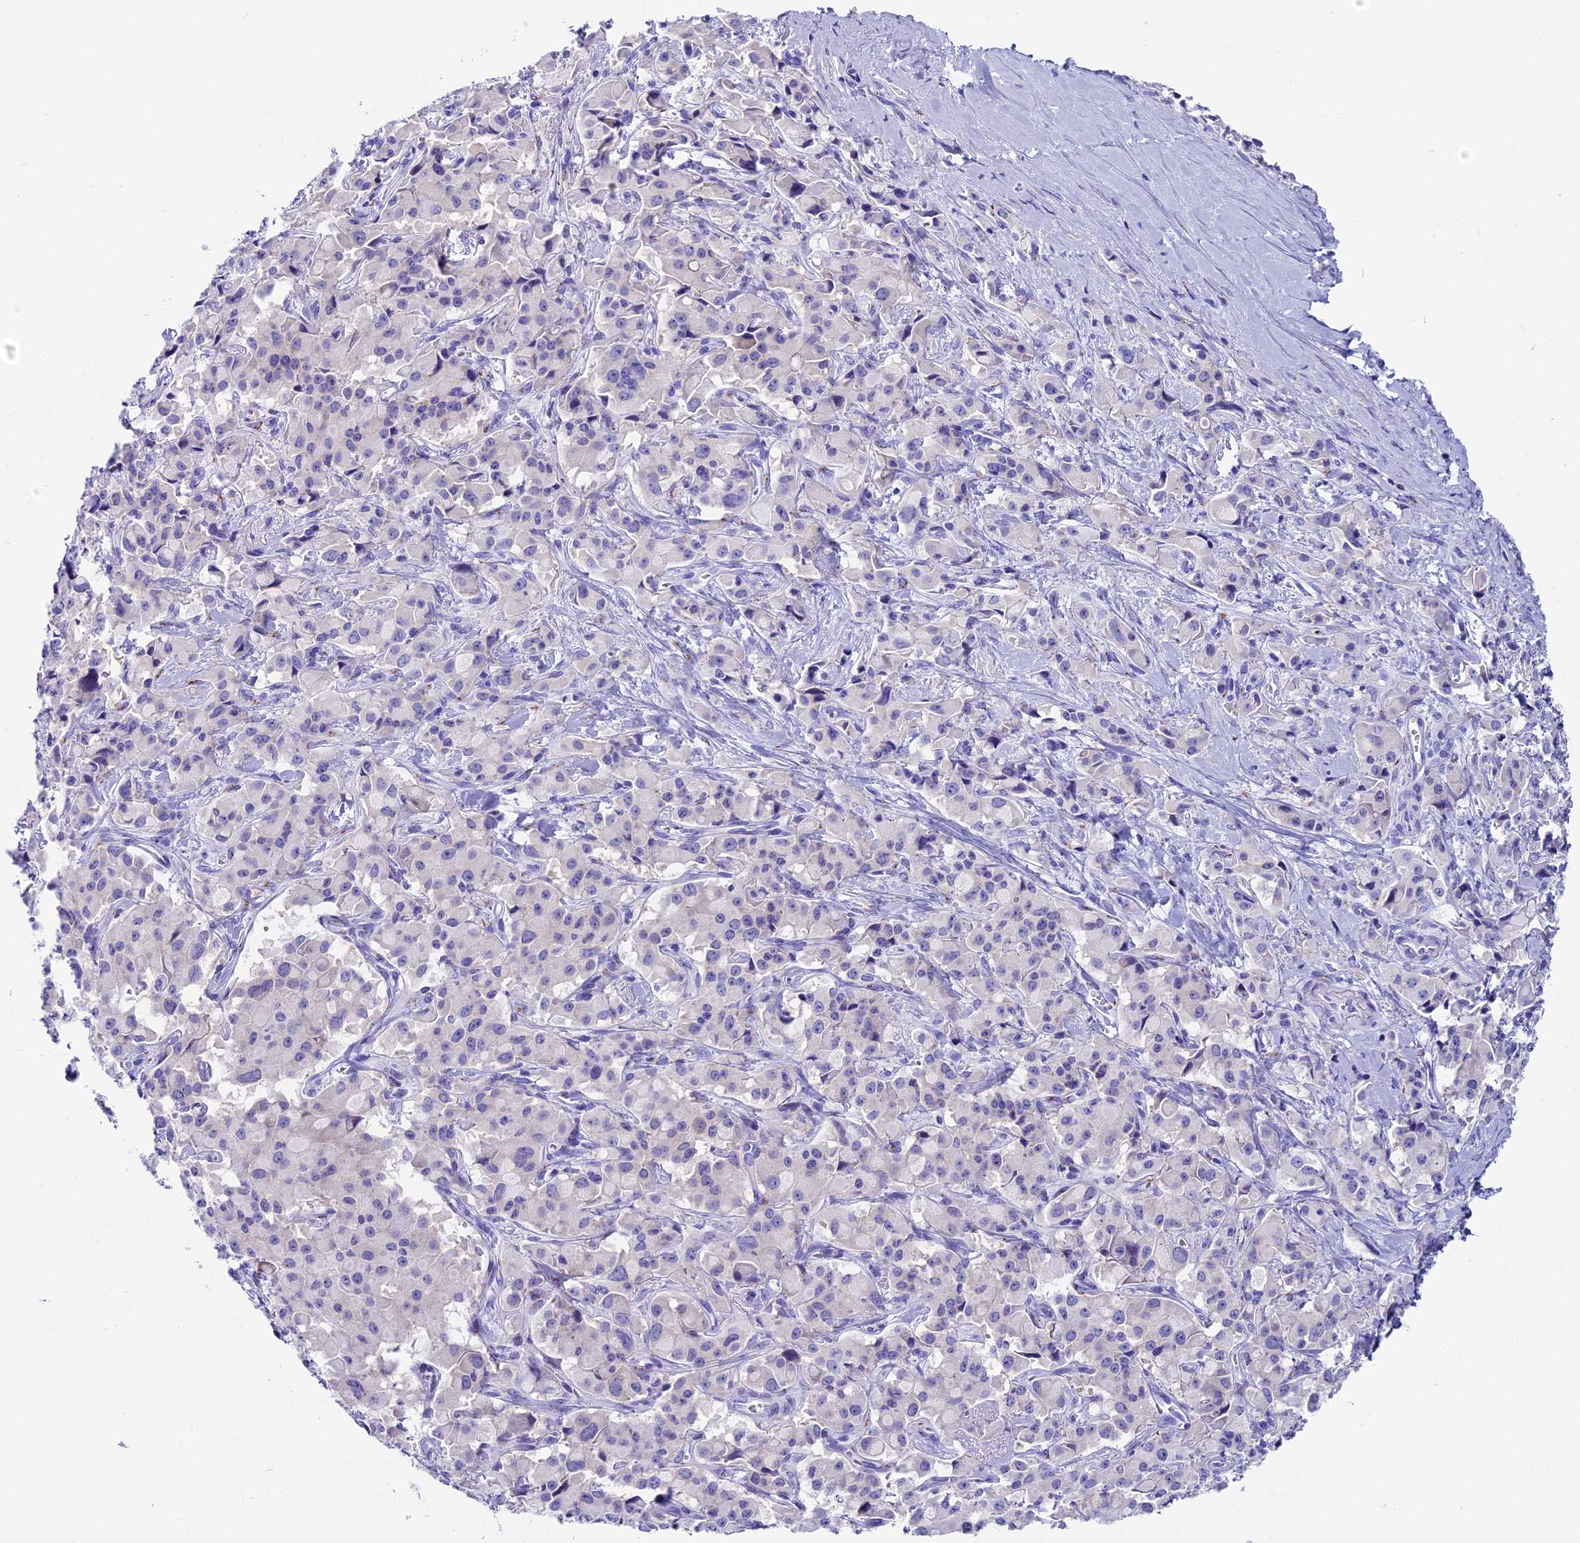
{"staining": {"intensity": "negative", "quantity": "none", "location": "none"}, "tissue": "pancreatic cancer", "cell_type": "Tumor cells", "image_type": "cancer", "snomed": [{"axis": "morphology", "description": "Adenocarcinoma, NOS"}, {"axis": "topography", "description": "Pancreas"}], "caption": "Immunohistochemistry (IHC) photomicrograph of human adenocarcinoma (pancreatic) stained for a protein (brown), which displays no expression in tumor cells.", "gene": "AP3B2", "patient": {"sex": "male", "age": 65}}